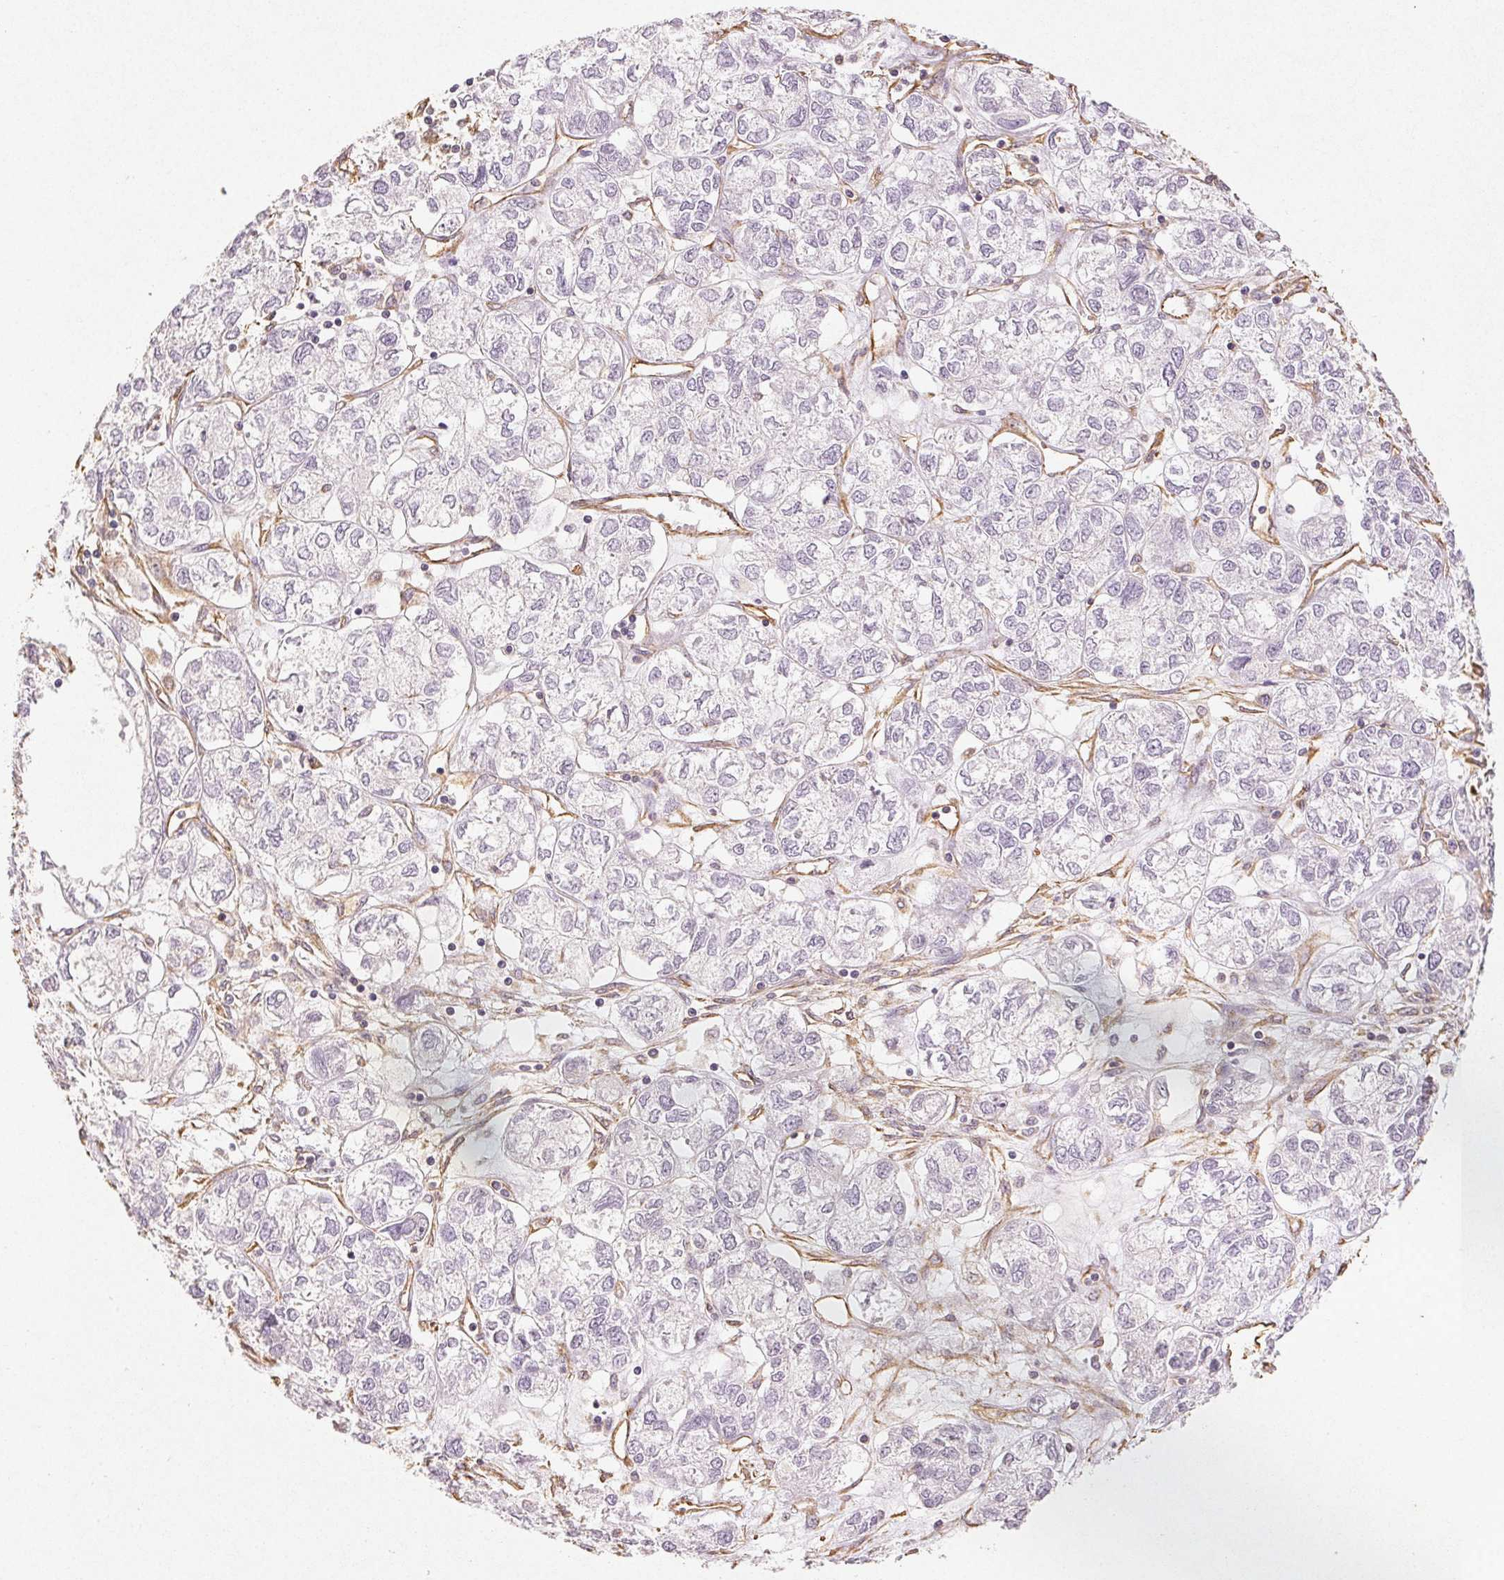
{"staining": {"intensity": "negative", "quantity": "none", "location": "none"}, "tissue": "ovarian cancer", "cell_type": "Tumor cells", "image_type": "cancer", "snomed": [{"axis": "morphology", "description": "Carcinoma, endometroid"}, {"axis": "topography", "description": "Ovary"}], "caption": "Tumor cells show no significant protein positivity in ovarian cancer (endometroid carcinoma). (DAB (3,3'-diaminobenzidine) IHC, high magnification).", "gene": "COL7A1", "patient": {"sex": "female", "age": 64}}